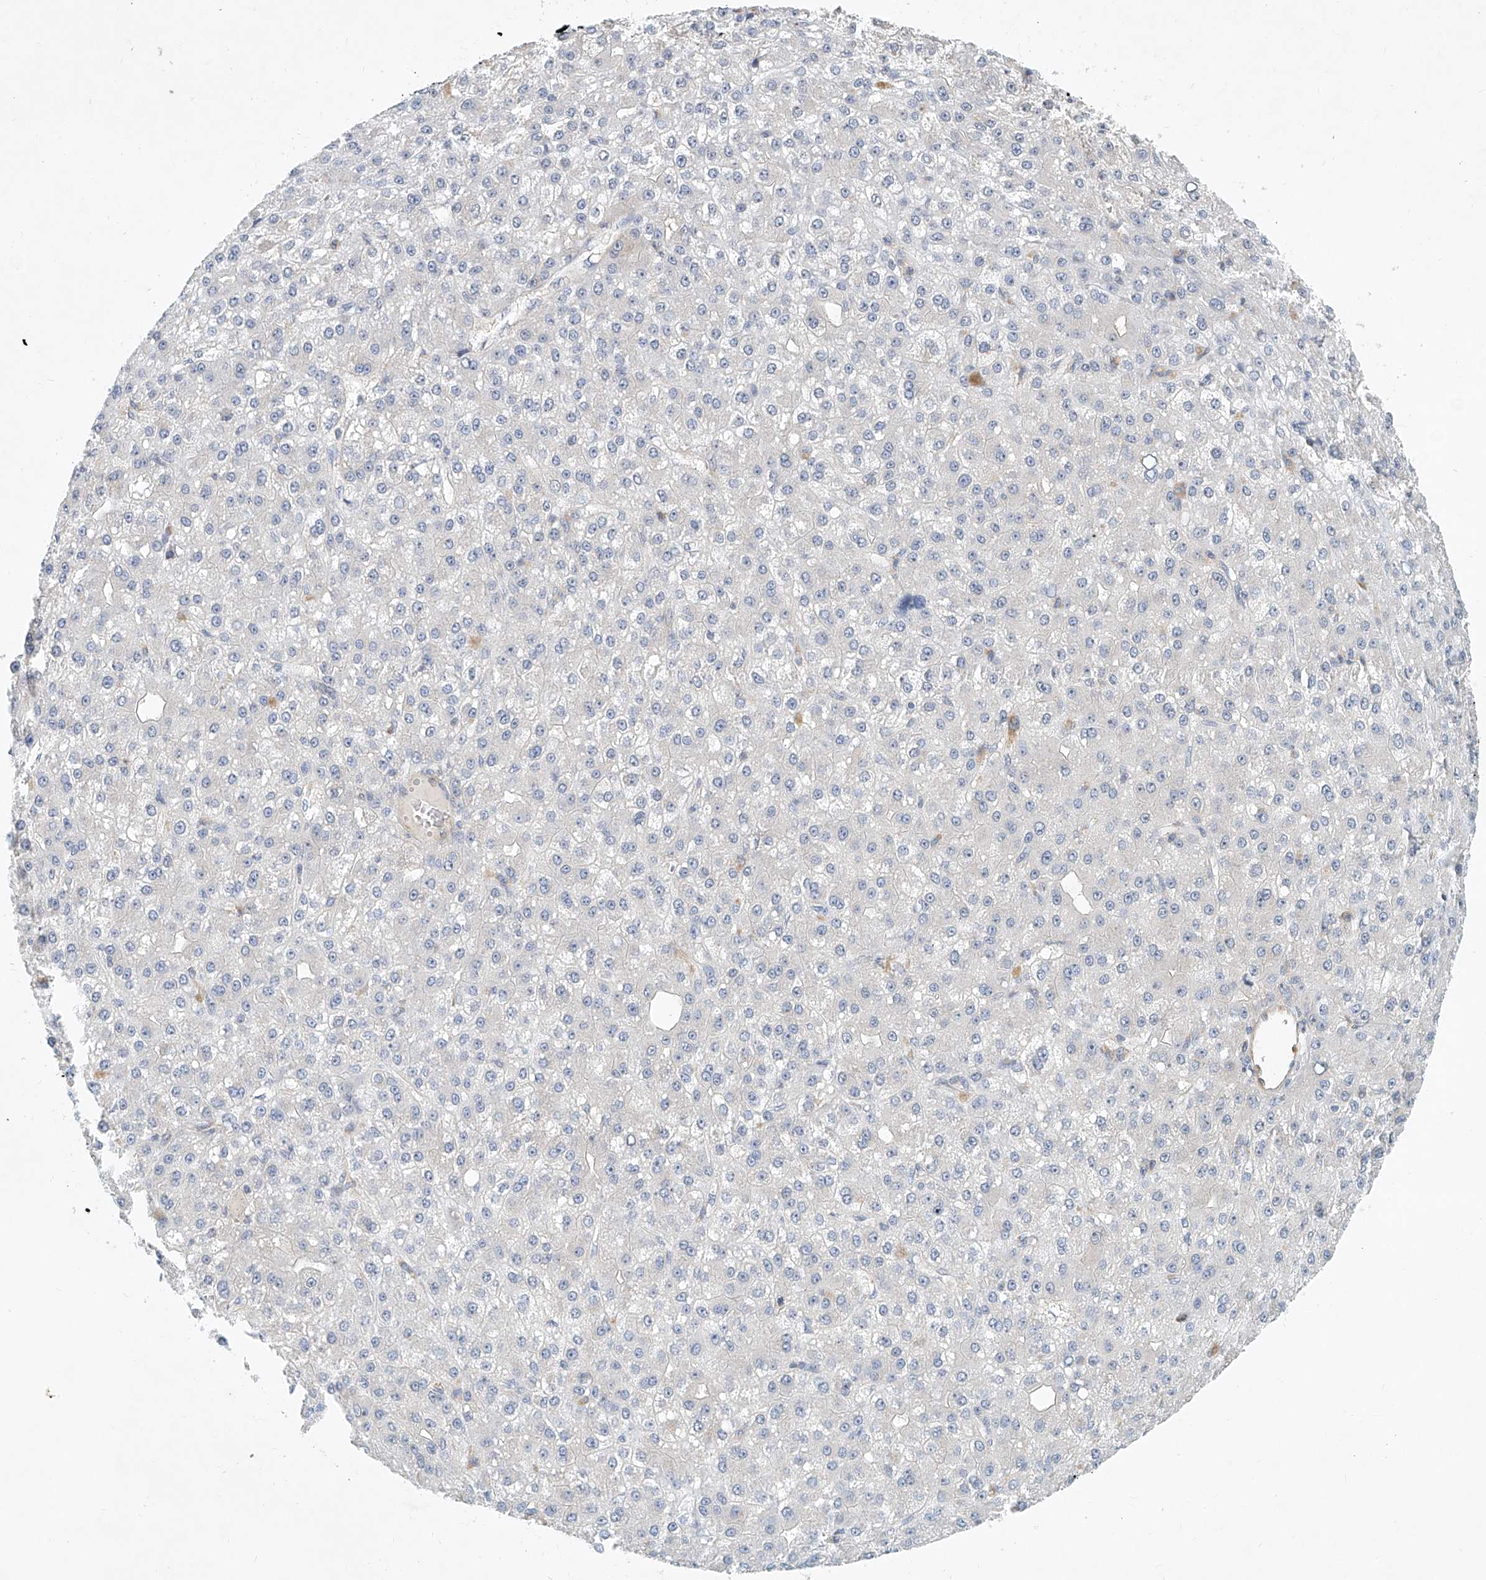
{"staining": {"intensity": "negative", "quantity": "none", "location": "none"}, "tissue": "liver cancer", "cell_type": "Tumor cells", "image_type": "cancer", "snomed": [{"axis": "morphology", "description": "Carcinoma, Hepatocellular, NOS"}, {"axis": "topography", "description": "Liver"}], "caption": "Tumor cells are negative for protein expression in human liver hepatocellular carcinoma.", "gene": "CARMIL1", "patient": {"sex": "male", "age": 67}}